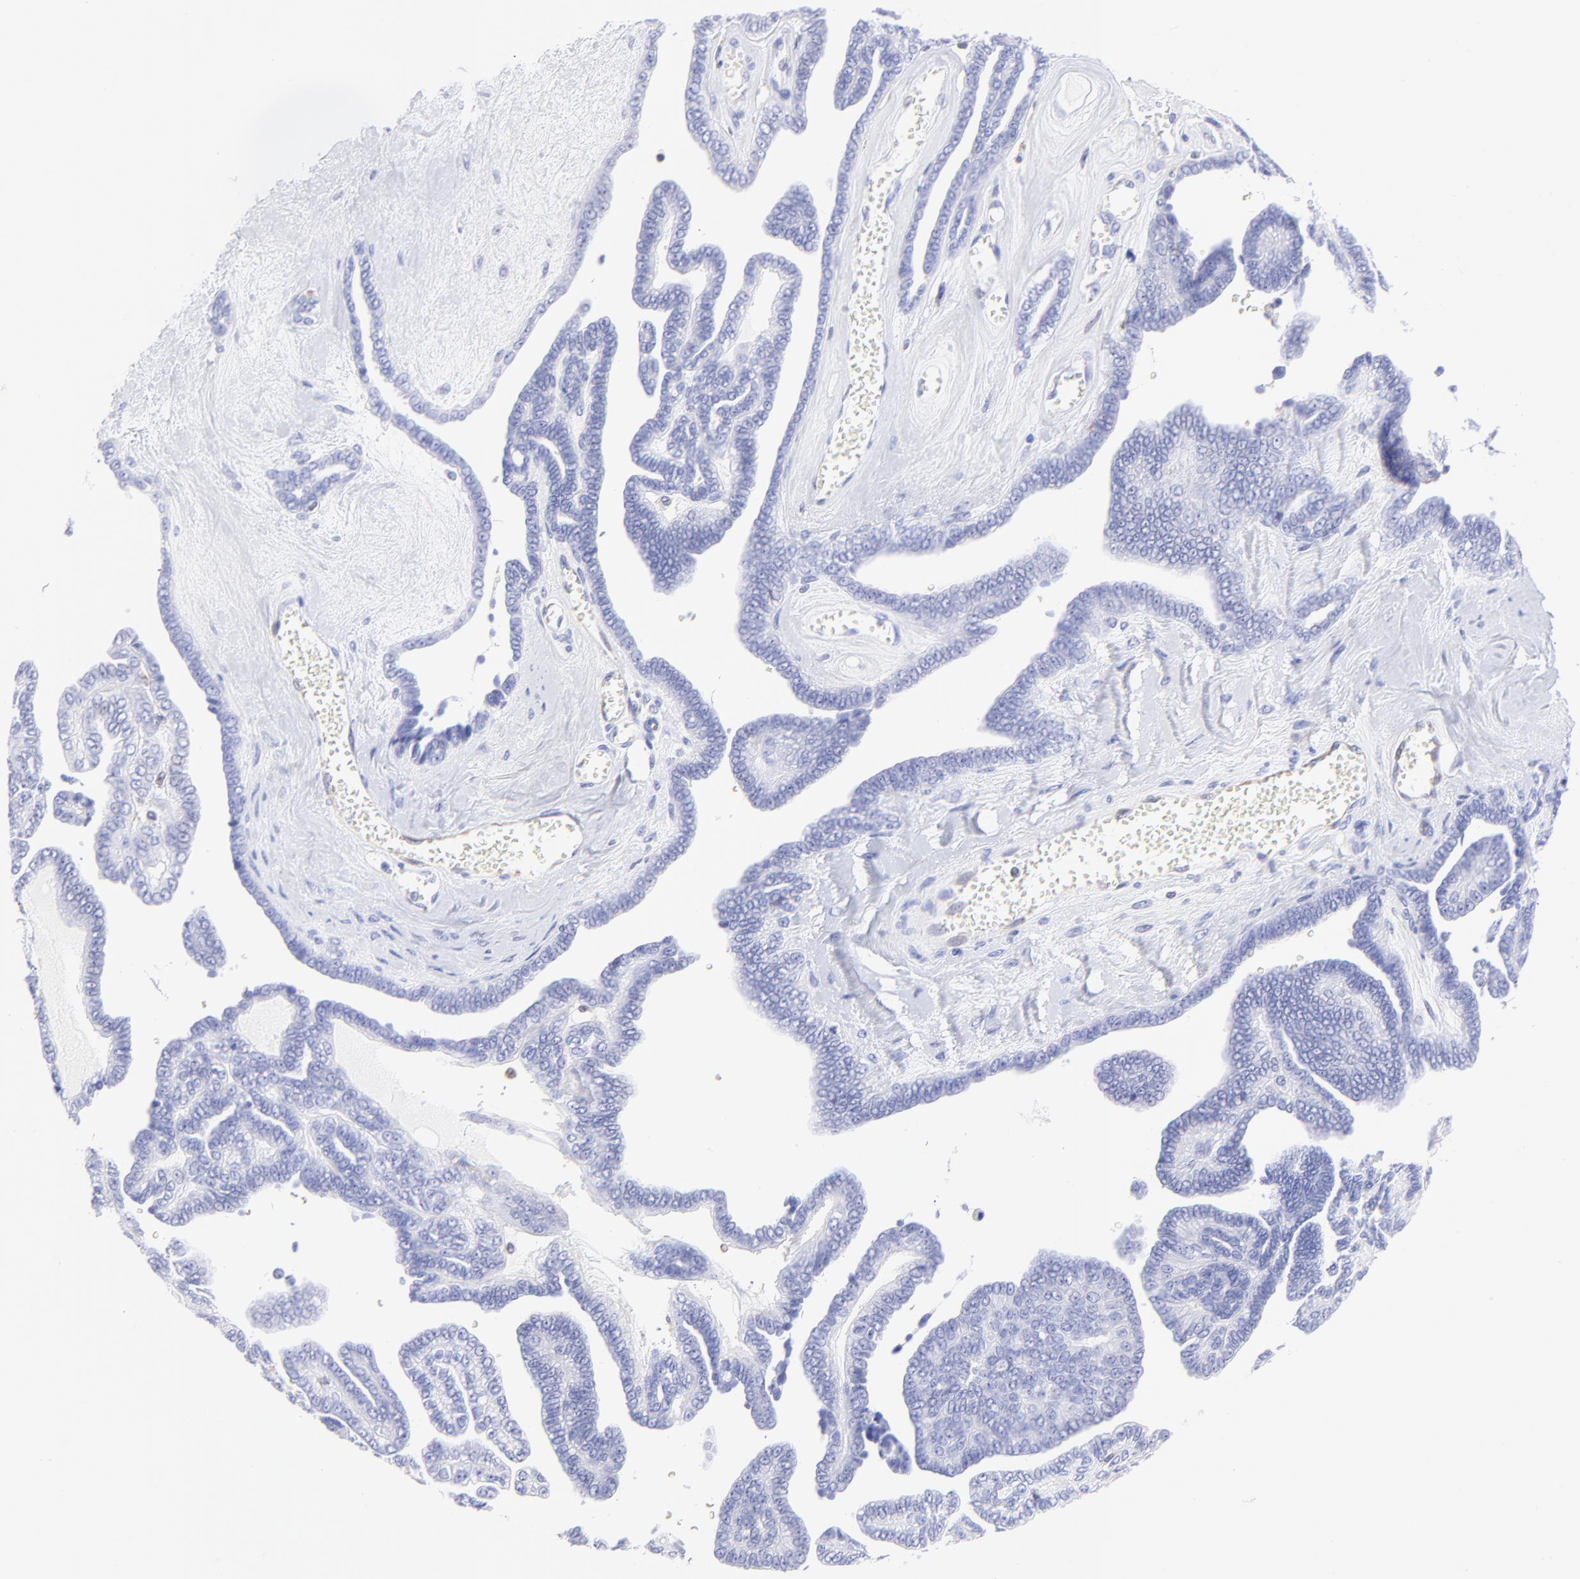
{"staining": {"intensity": "negative", "quantity": "none", "location": "none"}, "tissue": "ovarian cancer", "cell_type": "Tumor cells", "image_type": "cancer", "snomed": [{"axis": "morphology", "description": "Cystadenocarcinoma, serous, NOS"}, {"axis": "topography", "description": "Ovary"}], "caption": "Human ovarian cancer stained for a protein using immunohistochemistry (IHC) demonstrates no positivity in tumor cells.", "gene": "IRAG2", "patient": {"sex": "female", "age": 71}}